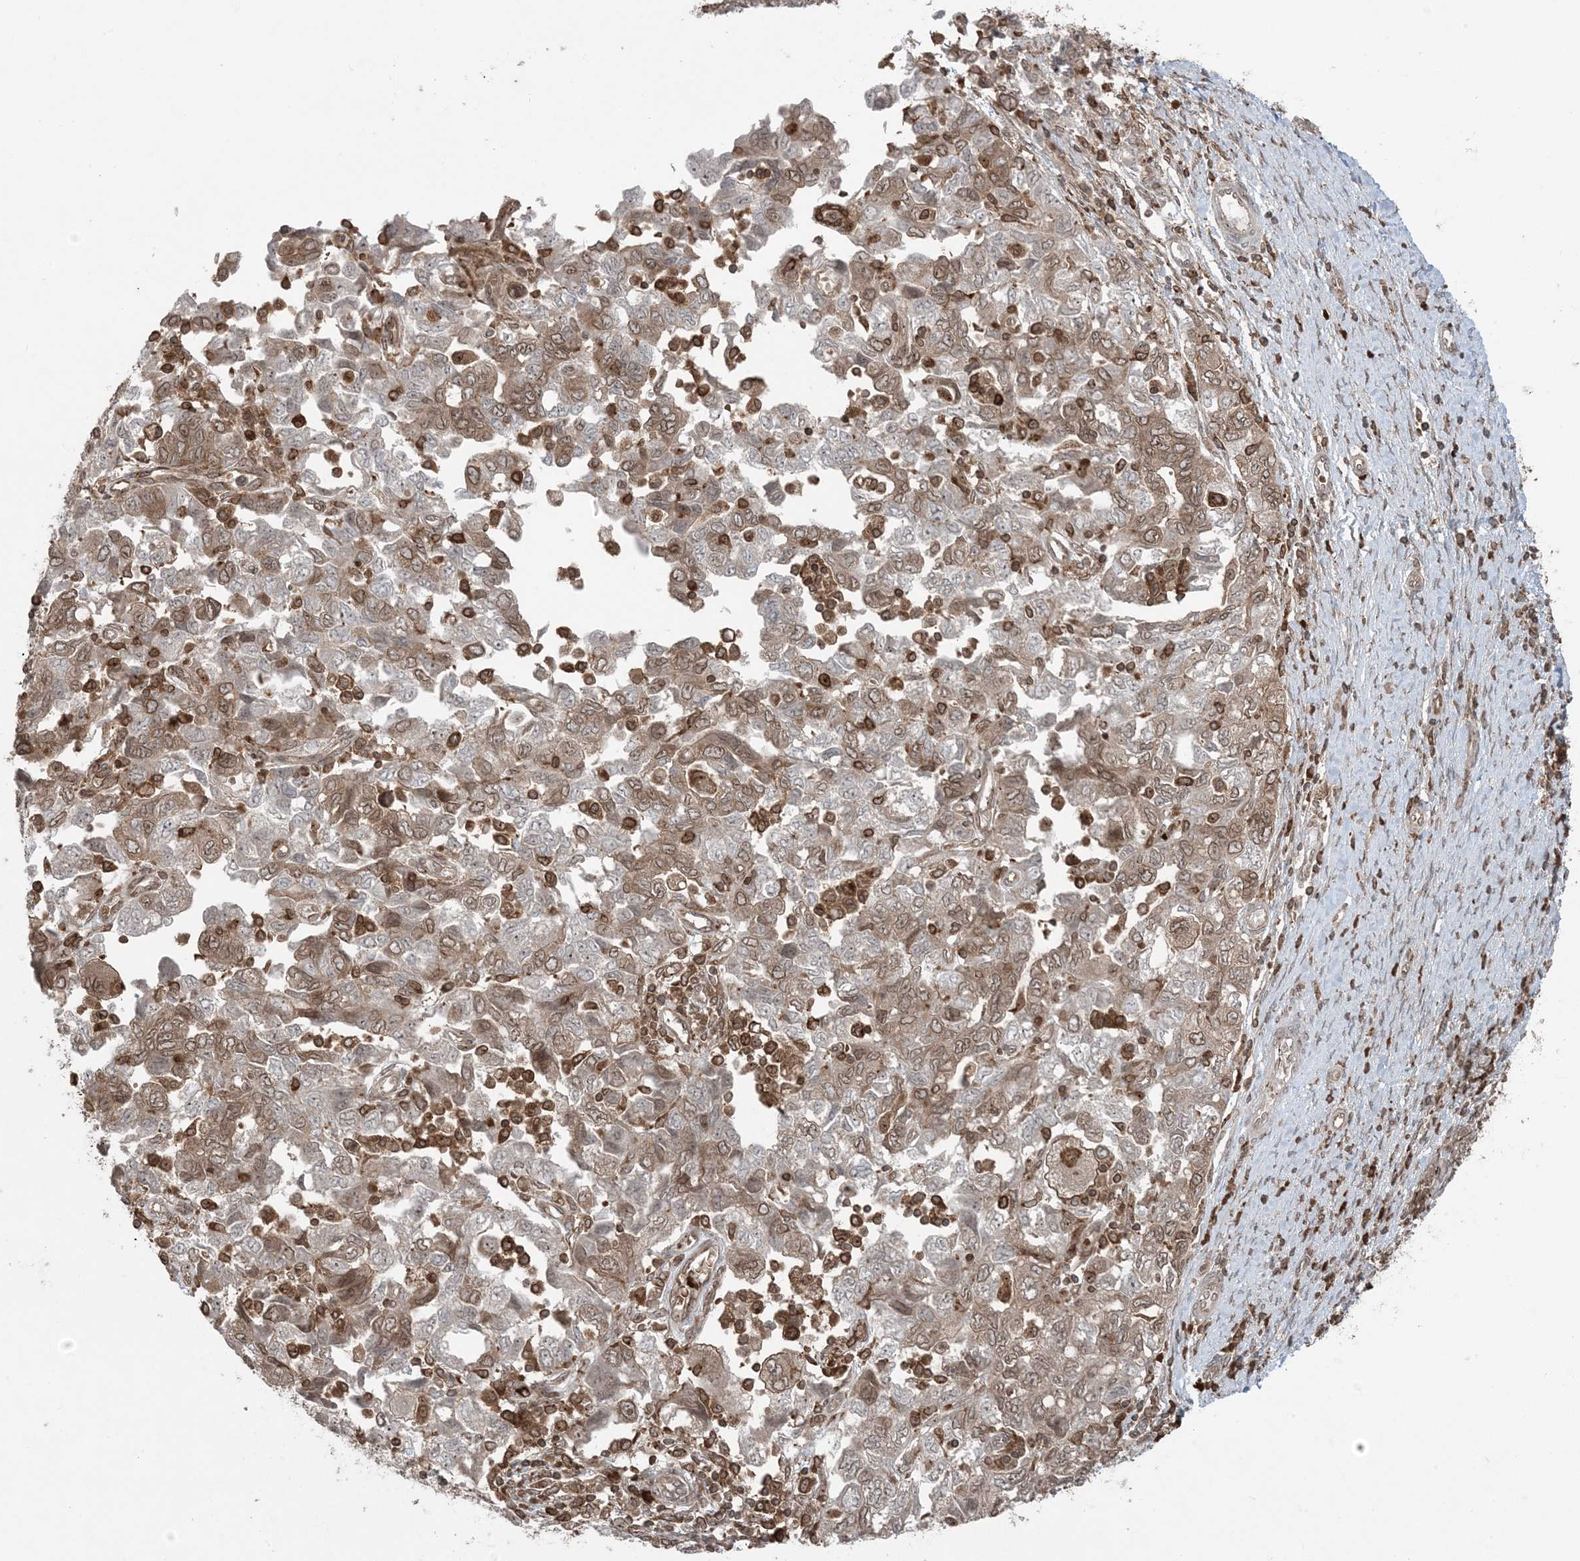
{"staining": {"intensity": "moderate", "quantity": ">75%", "location": "cytoplasmic/membranous,nuclear"}, "tissue": "ovarian cancer", "cell_type": "Tumor cells", "image_type": "cancer", "snomed": [{"axis": "morphology", "description": "Carcinoma, NOS"}, {"axis": "morphology", "description": "Cystadenocarcinoma, serous, NOS"}, {"axis": "topography", "description": "Ovary"}], "caption": "Protein staining by IHC displays moderate cytoplasmic/membranous and nuclear staining in about >75% of tumor cells in ovarian cancer (serous cystadenocarcinoma). (Stains: DAB in brown, nuclei in blue, Microscopy: brightfield microscopy at high magnification).", "gene": "DDX19B", "patient": {"sex": "female", "age": 69}}